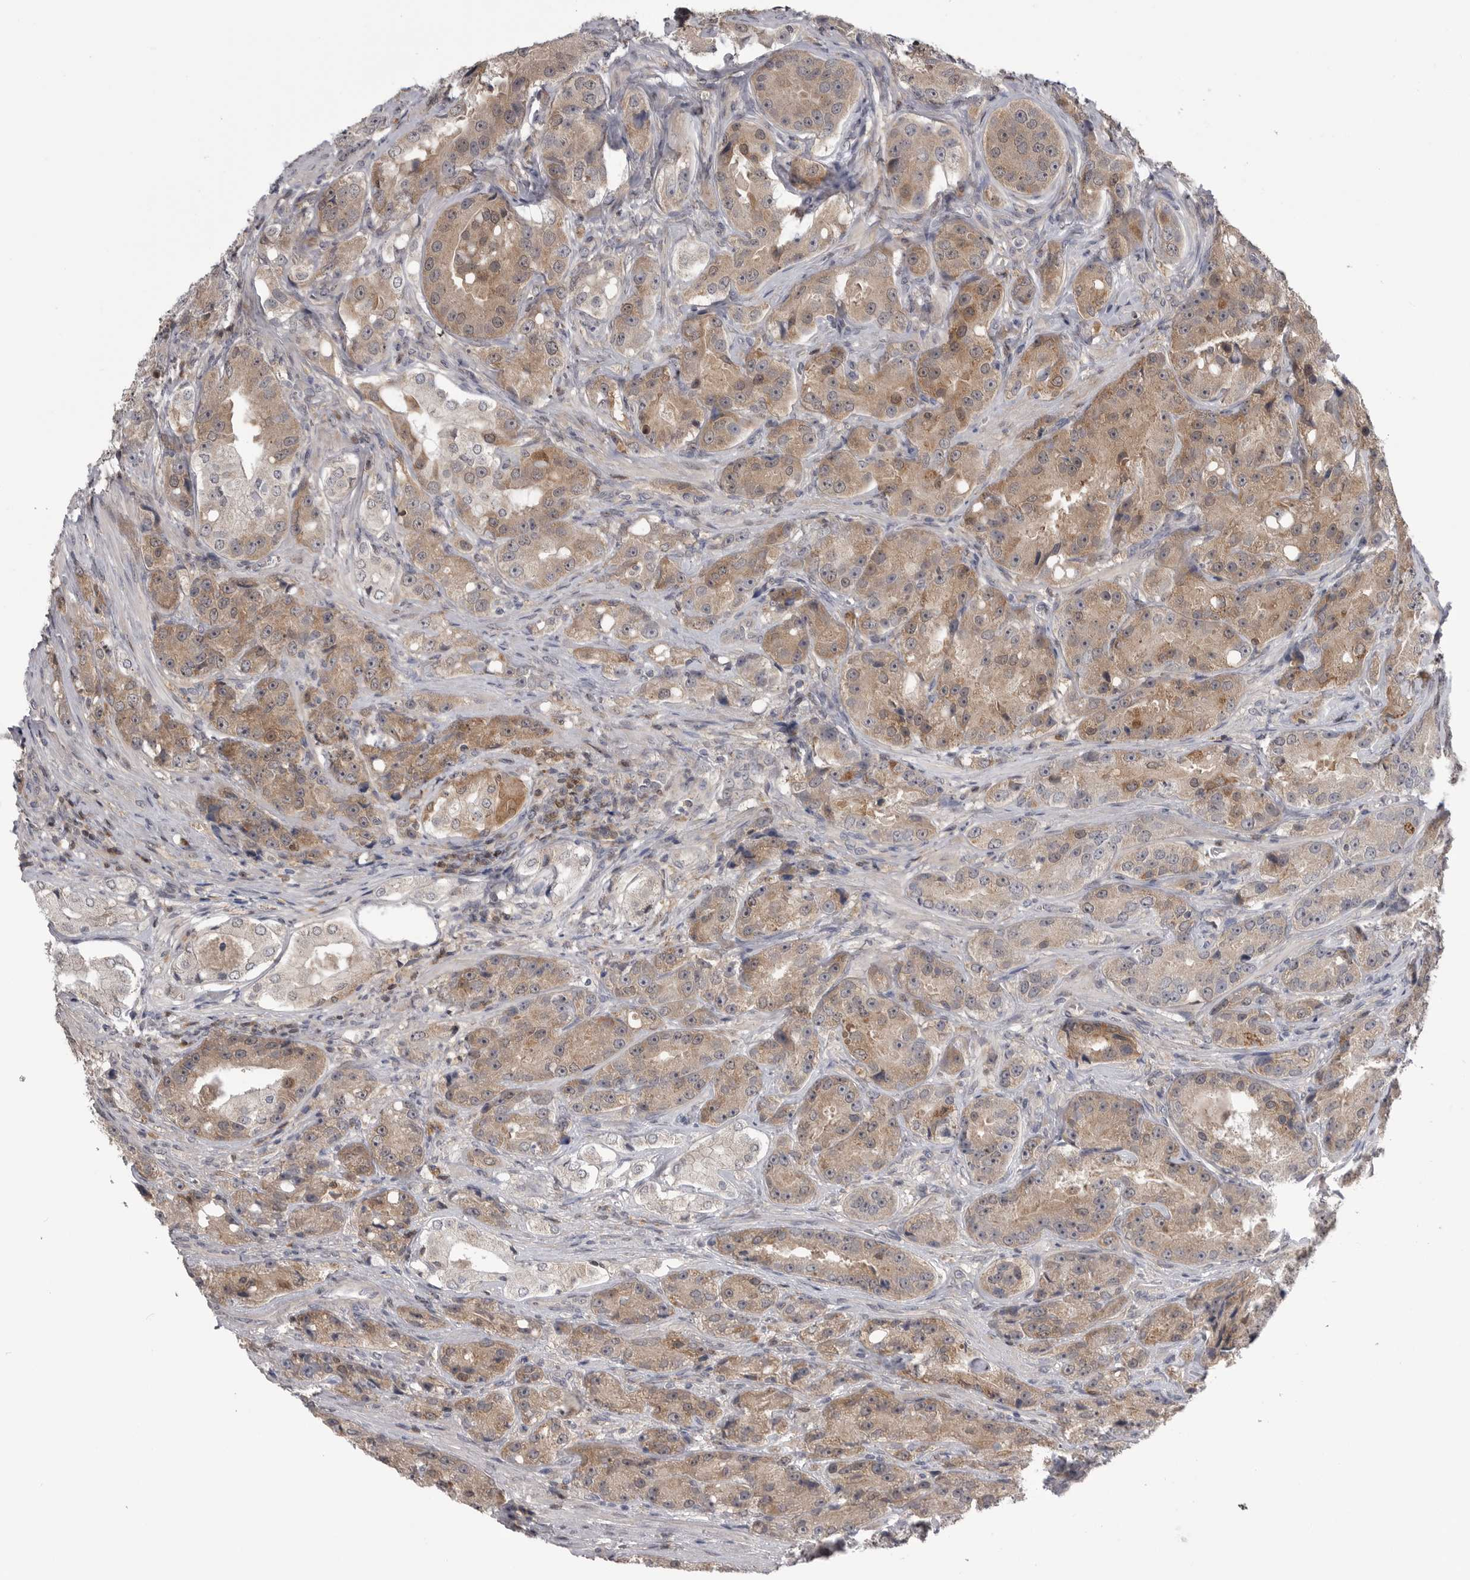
{"staining": {"intensity": "moderate", "quantity": ">75%", "location": "cytoplasmic/membranous"}, "tissue": "prostate cancer", "cell_type": "Tumor cells", "image_type": "cancer", "snomed": [{"axis": "morphology", "description": "Adenocarcinoma, High grade"}, {"axis": "topography", "description": "Prostate"}], "caption": "Protein staining of prostate high-grade adenocarcinoma tissue shows moderate cytoplasmic/membranous staining in about >75% of tumor cells.", "gene": "MAPK13", "patient": {"sex": "male", "age": 60}}